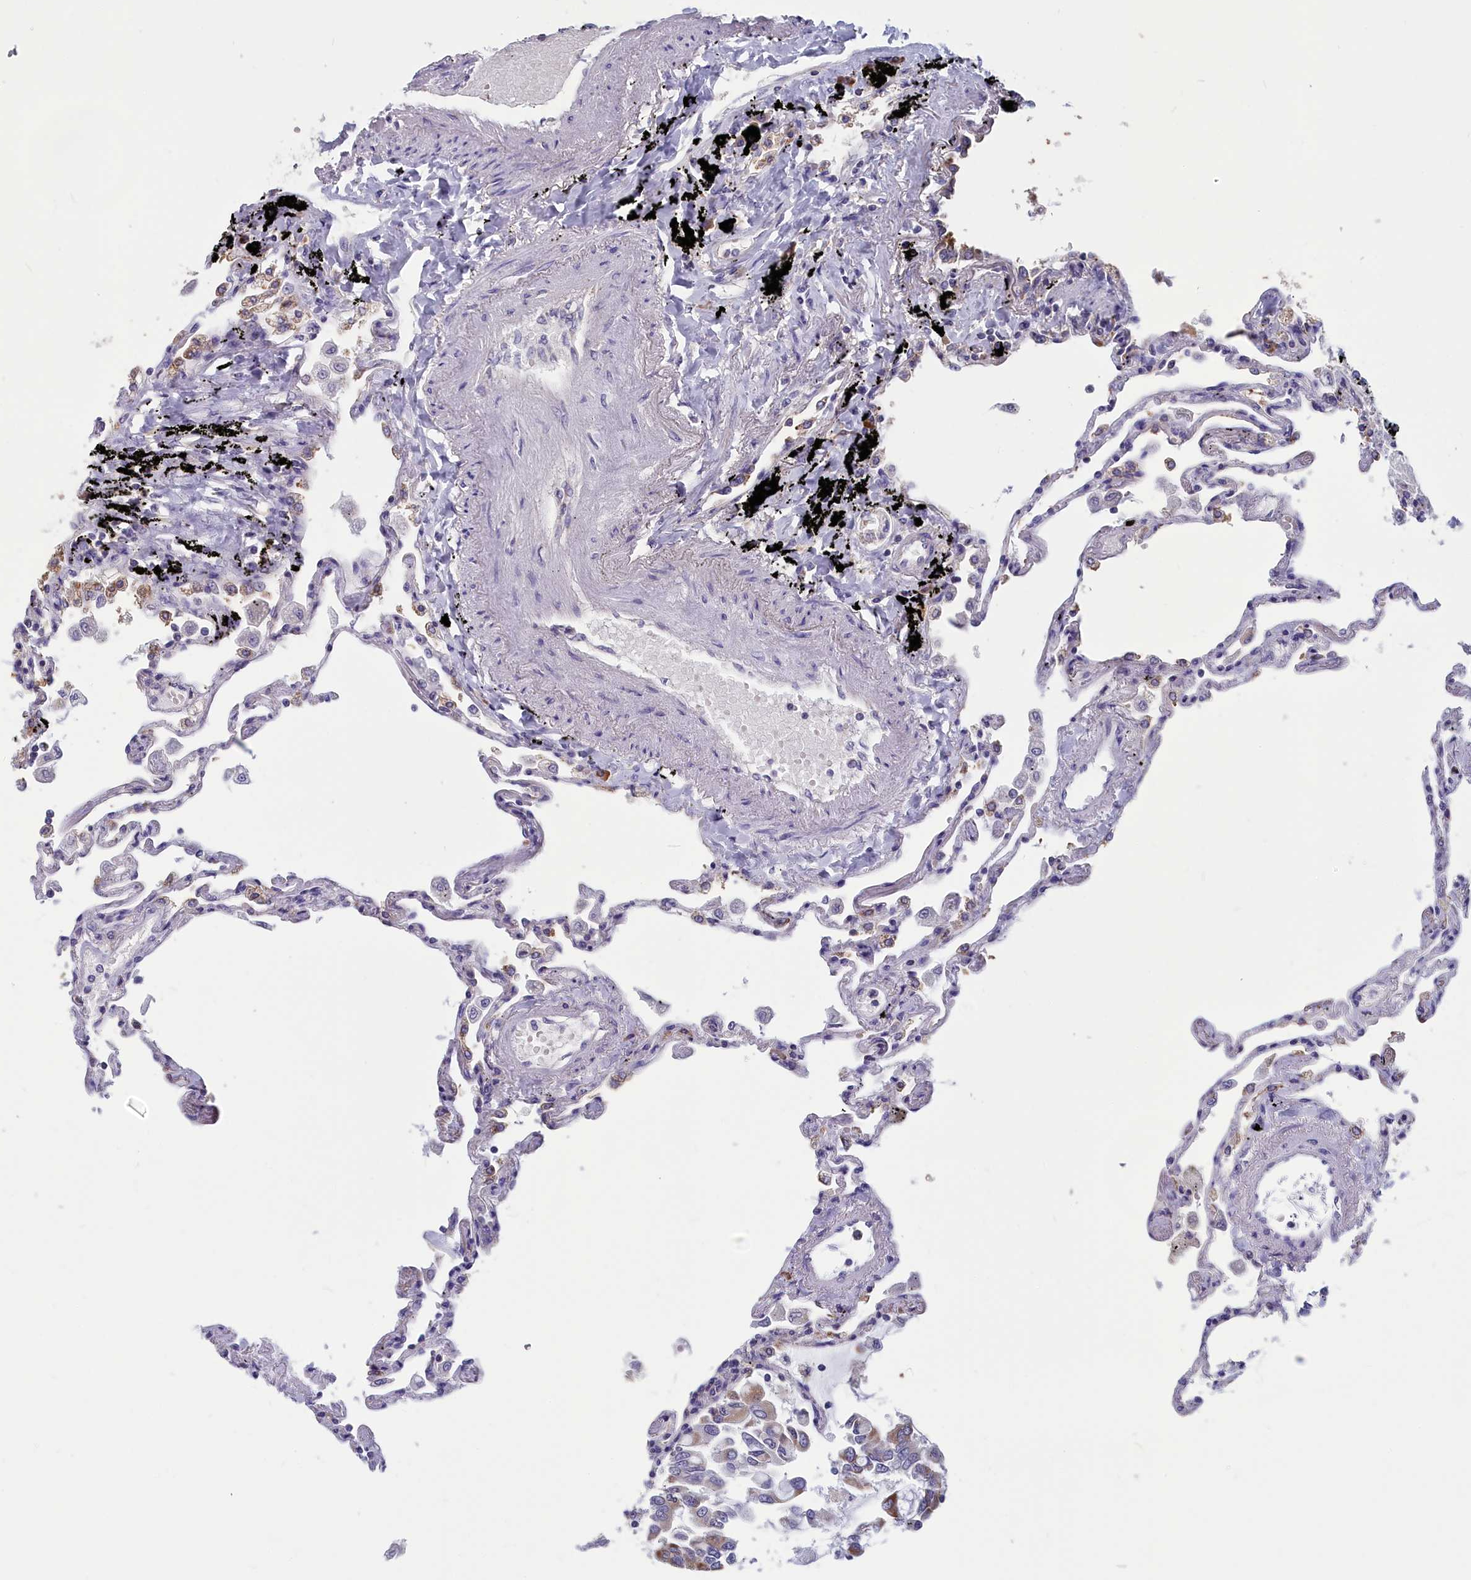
{"staining": {"intensity": "moderate", "quantity": "<25%", "location": "nuclear"}, "tissue": "lung", "cell_type": "Alveolar cells", "image_type": "normal", "snomed": [{"axis": "morphology", "description": "Normal tissue, NOS"}, {"axis": "topography", "description": "Lung"}], "caption": "A low amount of moderate nuclear staining is seen in approximately <25% of alveolar cells in normal lung. (brown staining indicates protein expression, while blue staining denotes nuclei).", "gene": "MRI1", "patient": {"sex": "female", "age": 67}}